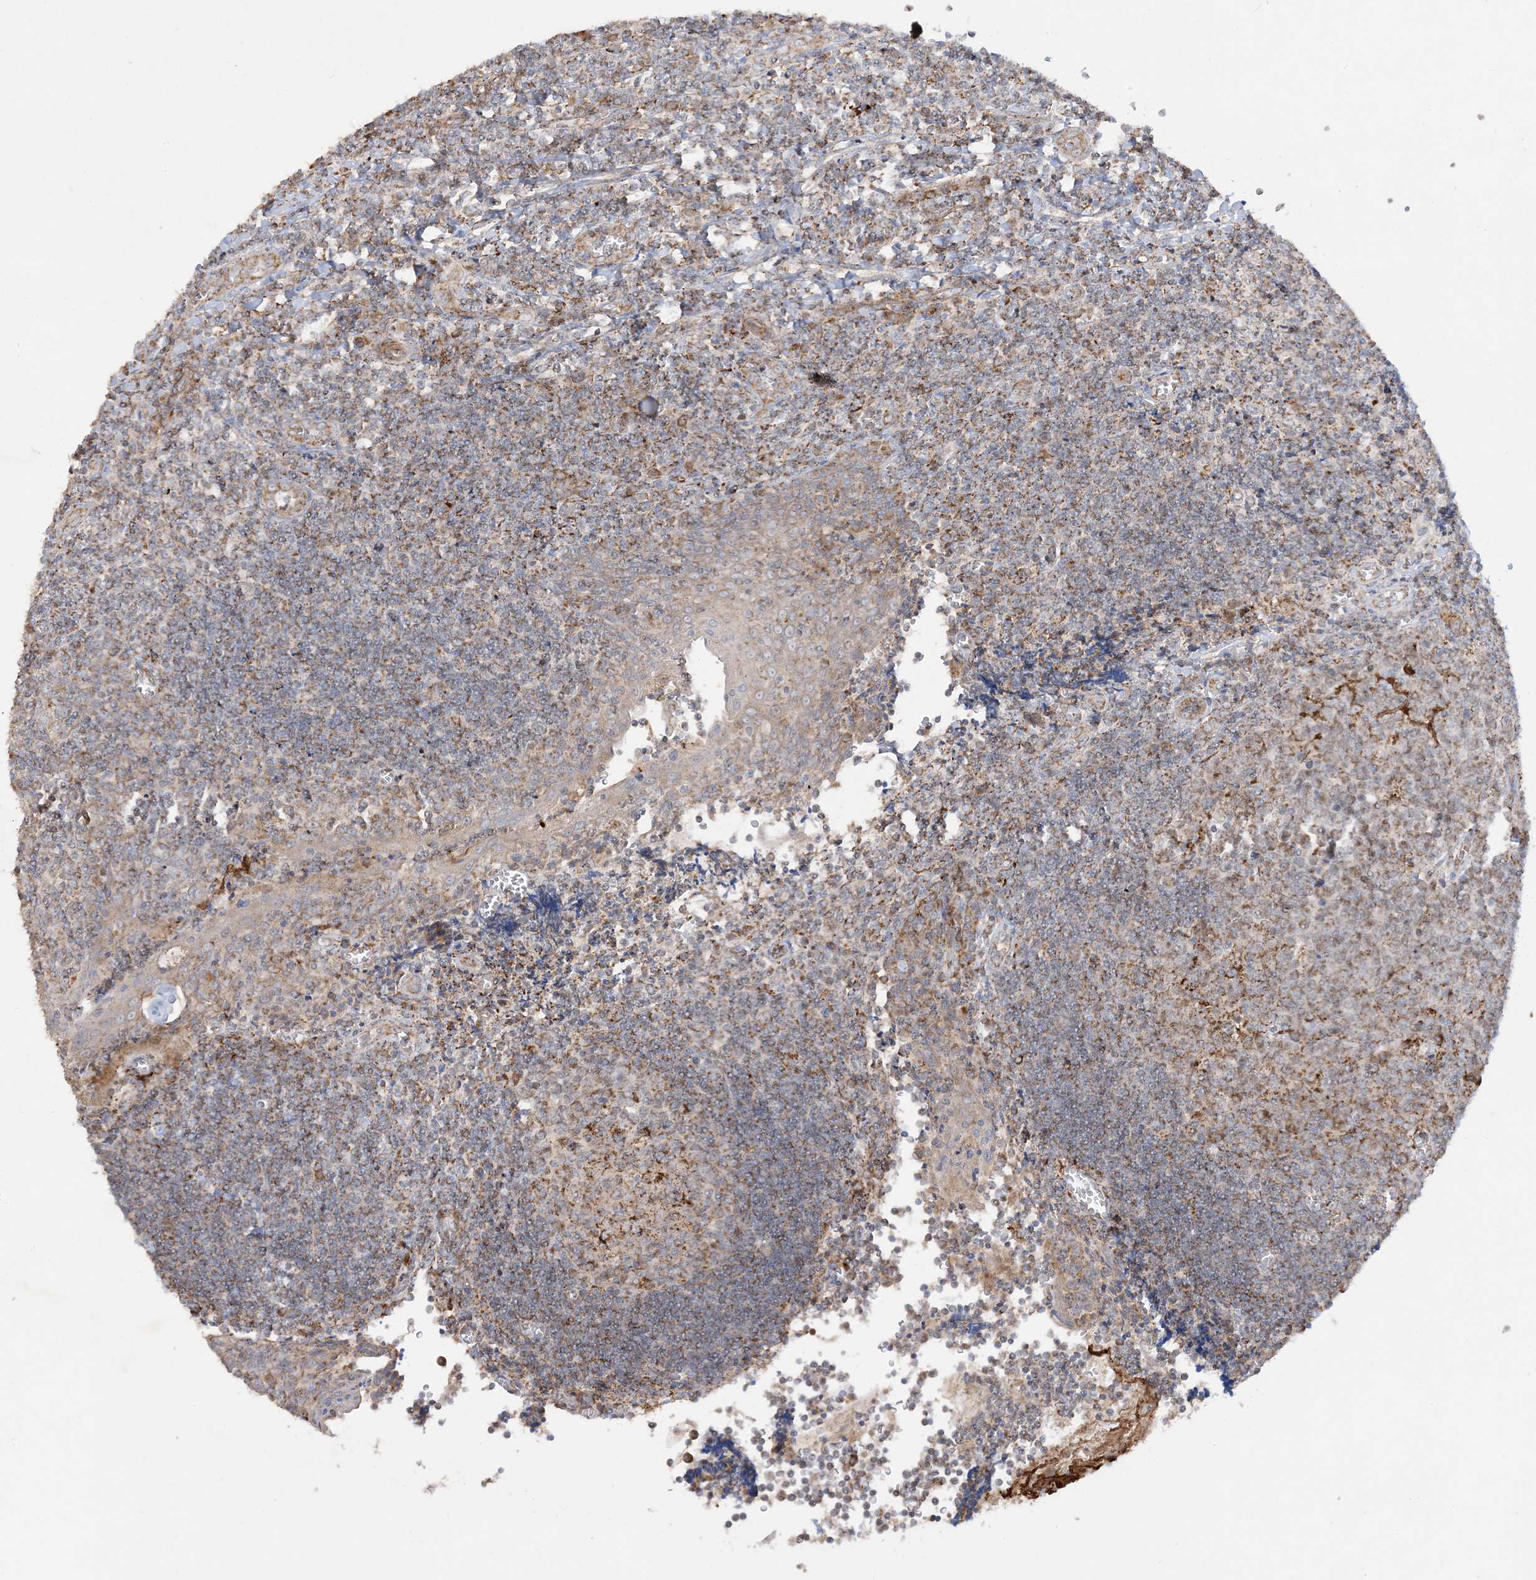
{"staining": {"intensity": "moderate", "quantity": ">75%", "location": "cytoplasmic/membranous"}, "tissue": "tonsil", "cell_type": "Germinal center cells", "image_type": "normal", "snomed": [{"axis": "morphology", "description": "Normal tissue, NOS"}, {"axis": "topography", "description": "Tonsil"}], "caption": "Immunohistochemistry (IHC) photomicrograph of normal tonsil: tonsil stained using immunohistochemistry shows medium levels of moderate protein expression localized specifically in the cytoplasmic/membranous of germinal center cells, appearing as a cytoplasmic/membranous brown color.", "gene": "NDUFAF3", "patient": {"sex": "male", "age": 27}}